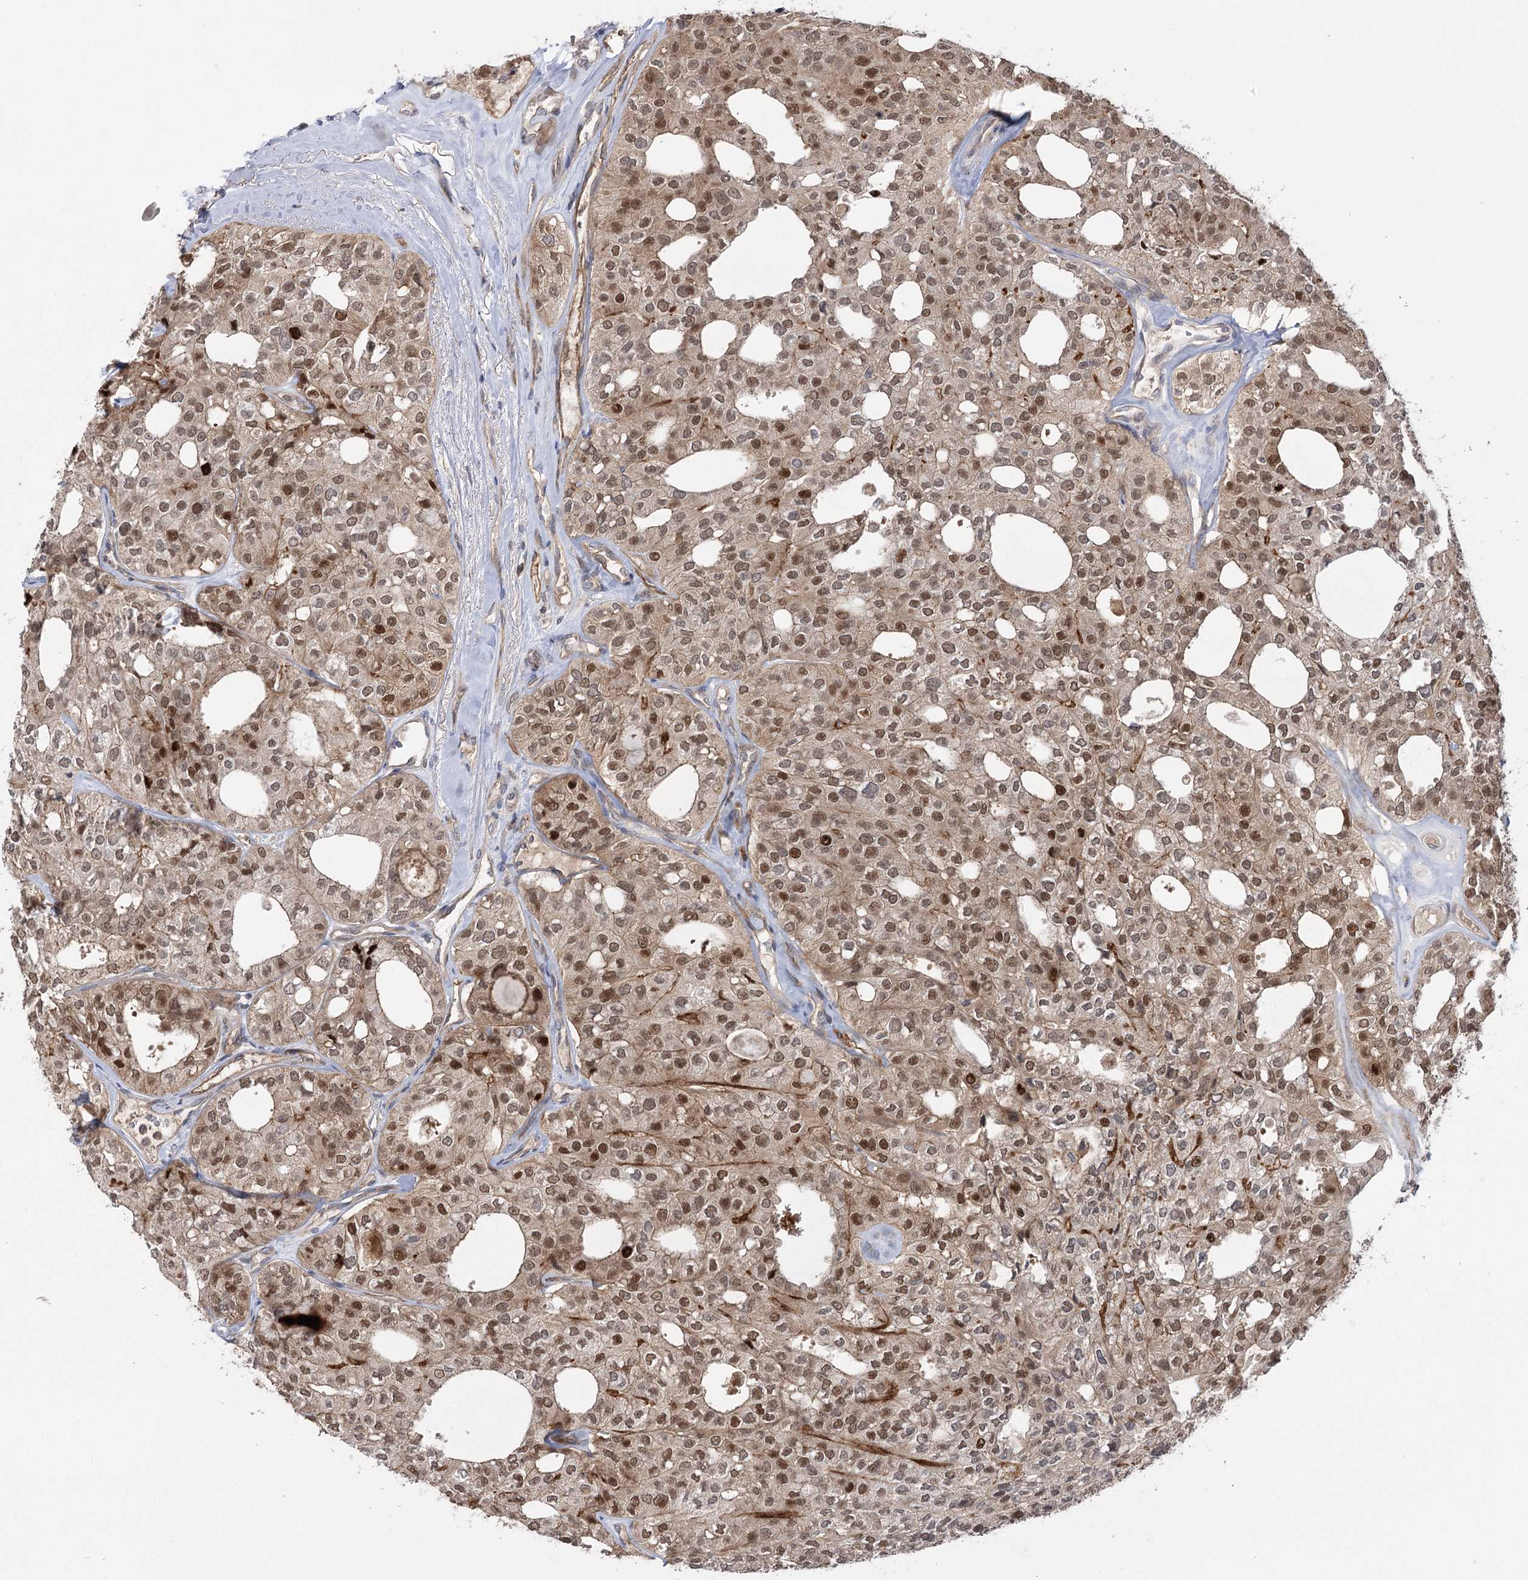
{"staining": {"intensity": "moderate", "quantity": ">75%", "location": "cytoplasmic/membranous,nuclear"}, "tissue": "thyroid cancer", "cell_type": "Tumor cells", "image_type": "cancer", "snomed": [{"axis": "morphology", "description": "Follicular adenoma carcinoma, NOS"}, {"axis": "topography", "description": "Thyroid gland"}], "caption": "Thyroid cancer (follicular adenoma carcinoma) tissue exhibits moderate cytoplasmic/membranous and nuclear staining in approximately >75% of tumor cells, visualized by immunohistochemistry.", "gene": "KCNN2", "patient": {"sex": "male", "age": 75}}